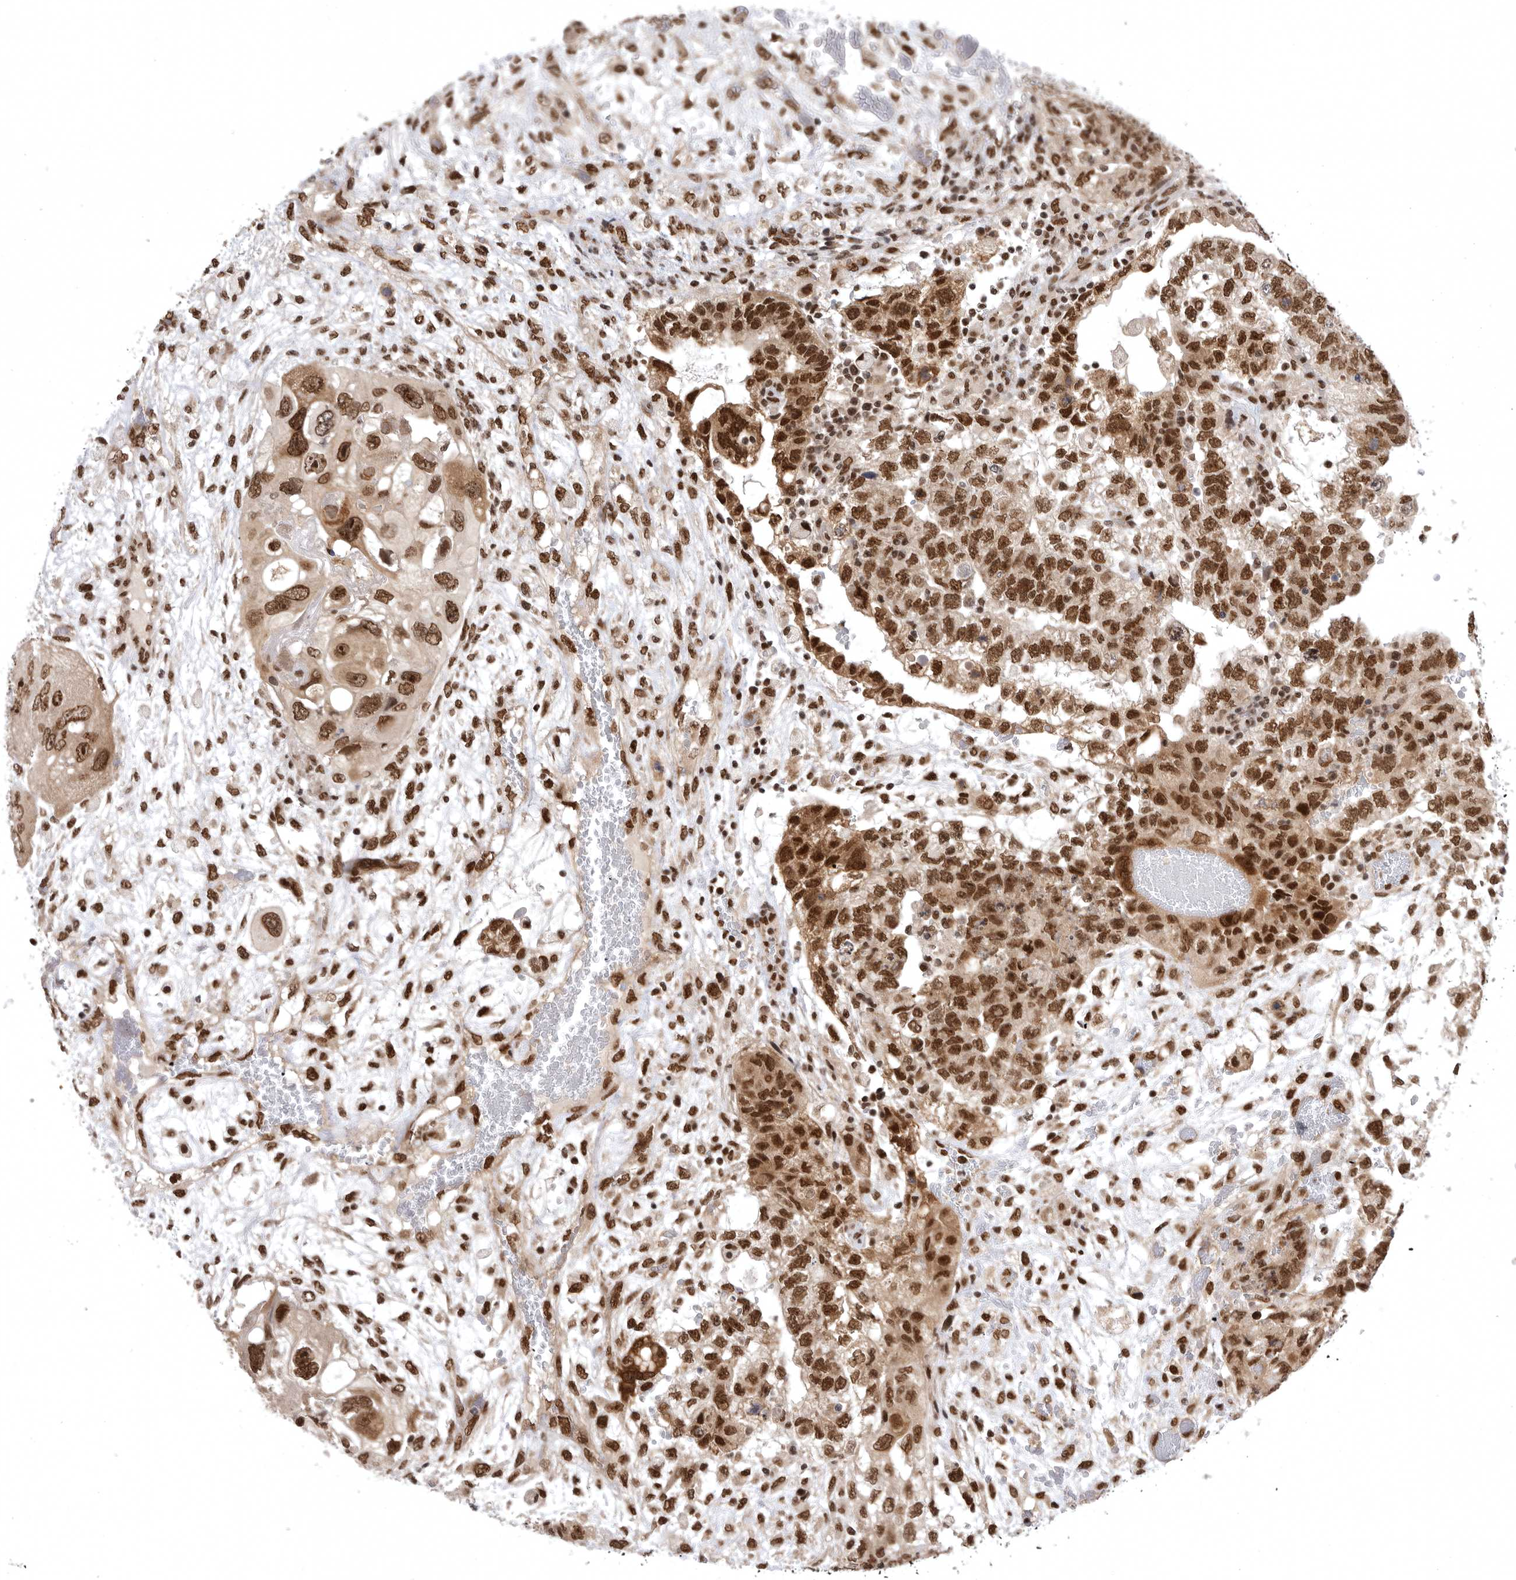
{"staining": {"intensity": "strong", "quantity": ">75%", "location": "cytoplasmic/membranous,nuclear"}, "tissue": "testis cancer", "cell_type": "Tumor cells", "image_type": "cancer", "snomed": [{"axis": "morphology", "description": "Carcinoma, Embryonal, NOS"}, {"axis": "topography", "description": "Testis"}], "caption": "Immunohistochemical staining of human embryonal carcinoma (testis) shows high levels of strong cytoplasmic/membranous and nuclear protein positivity in approximately >75% of tumor cells. Using DAB (3,3'-diaminobenzidine) (brown) and hematoxylin (blue) stains, captured at high magnification using brightfield microscopy.", "gene": "ZNF830", "patient": {"sex": "male", "age": 36}}